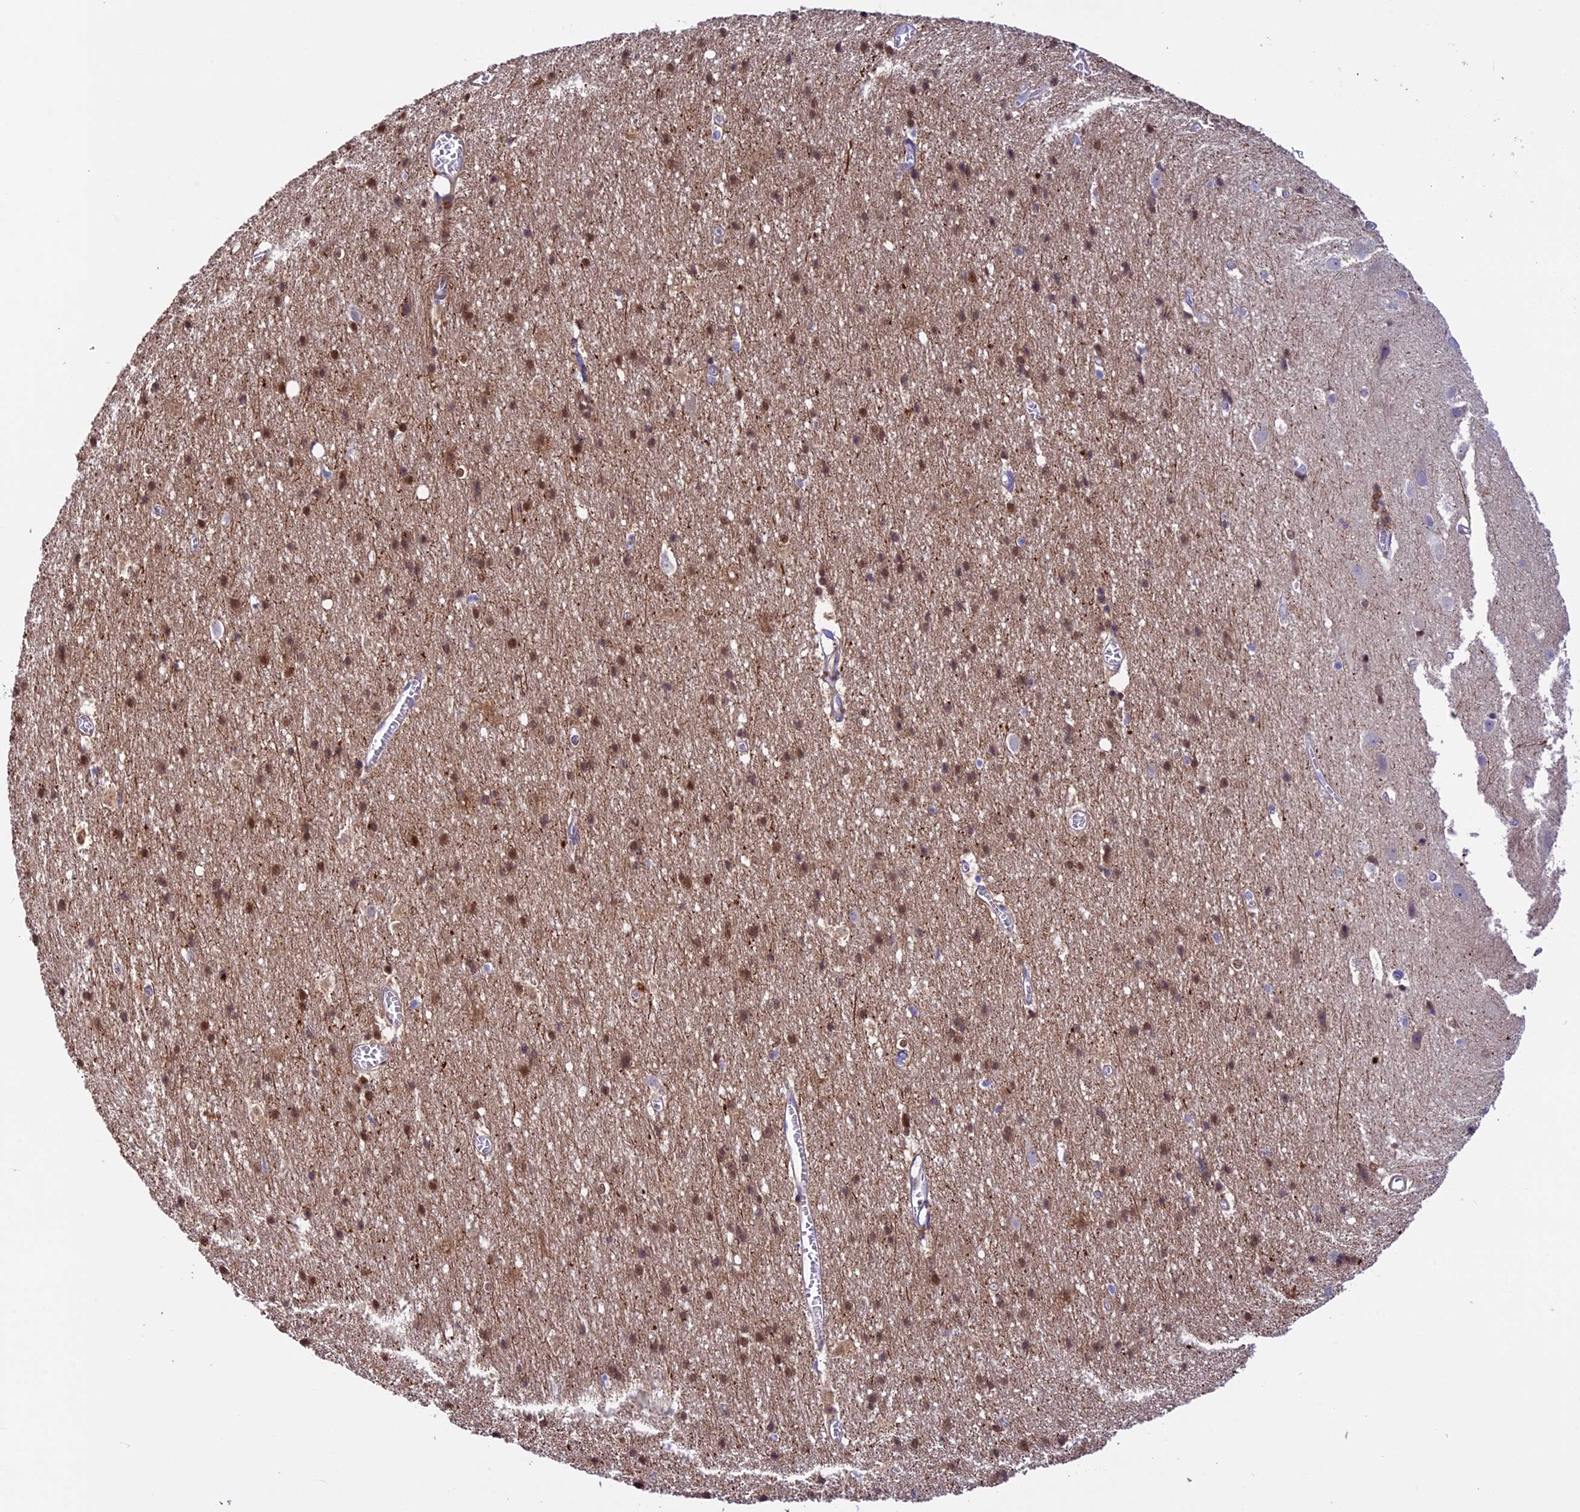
{"staining": {"intensity": "negative", "quantity": "none", "location": "none"}, "tissue": "cerebral cortex", "cell_type": "Endothelial cells", "image_type": "normal", "snomed": [{"axis": "morphology", "description": "Normal tissue, NOS"}, {"axis": "topography", "description": "Cerebral cortex"}], "caption": "Immunohistochemistry micrograph of normal cerebral cortex stained for a protein (brown), which shows no staining in endothelial cells. (IHC, brightfield microscopy, high magnification).", "gene": "IGSF6", "patient": {"sex": "male", "age": 54}}